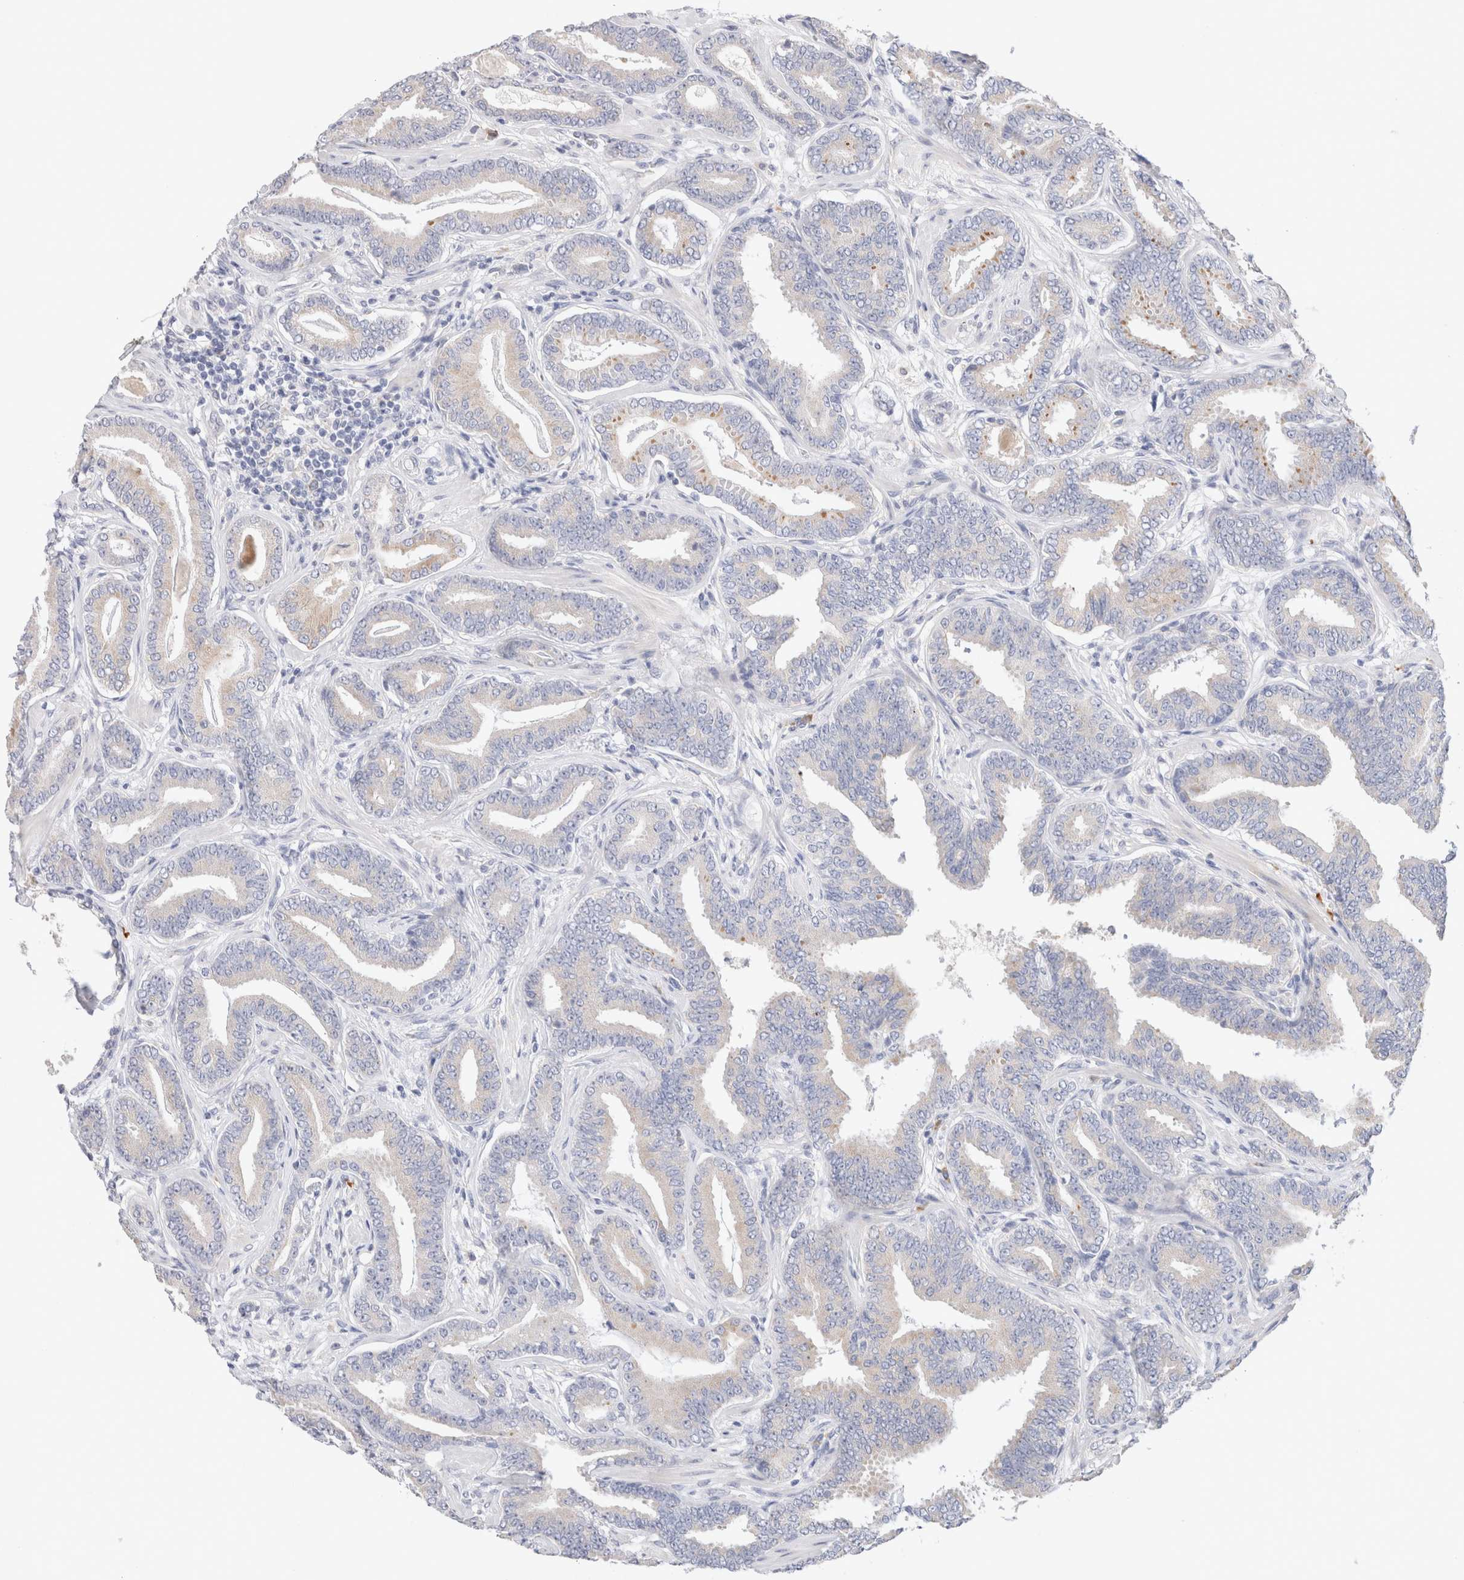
{"staining": {"intensity": "negative", "quantity": "none", "location": "none"}, "tissue": "prostate cancer", "cell_type": "Tumor cells", "image_type": "cancer", "snomed": [{"axis": "morphology", "description": "Adenocarcinoma, Low grade"}, {"axis": "topography", "description": "Prostate"}], "caption": "A high-resolution micrograph shows immunohistochemistry (IHC) staining of prostate cancer (adenocarcinoma (low-grade)), which reveals no significant positivity in tumor cells.", "gene": "GADD45G", "patient": {"sex": "male", "age": 62}}